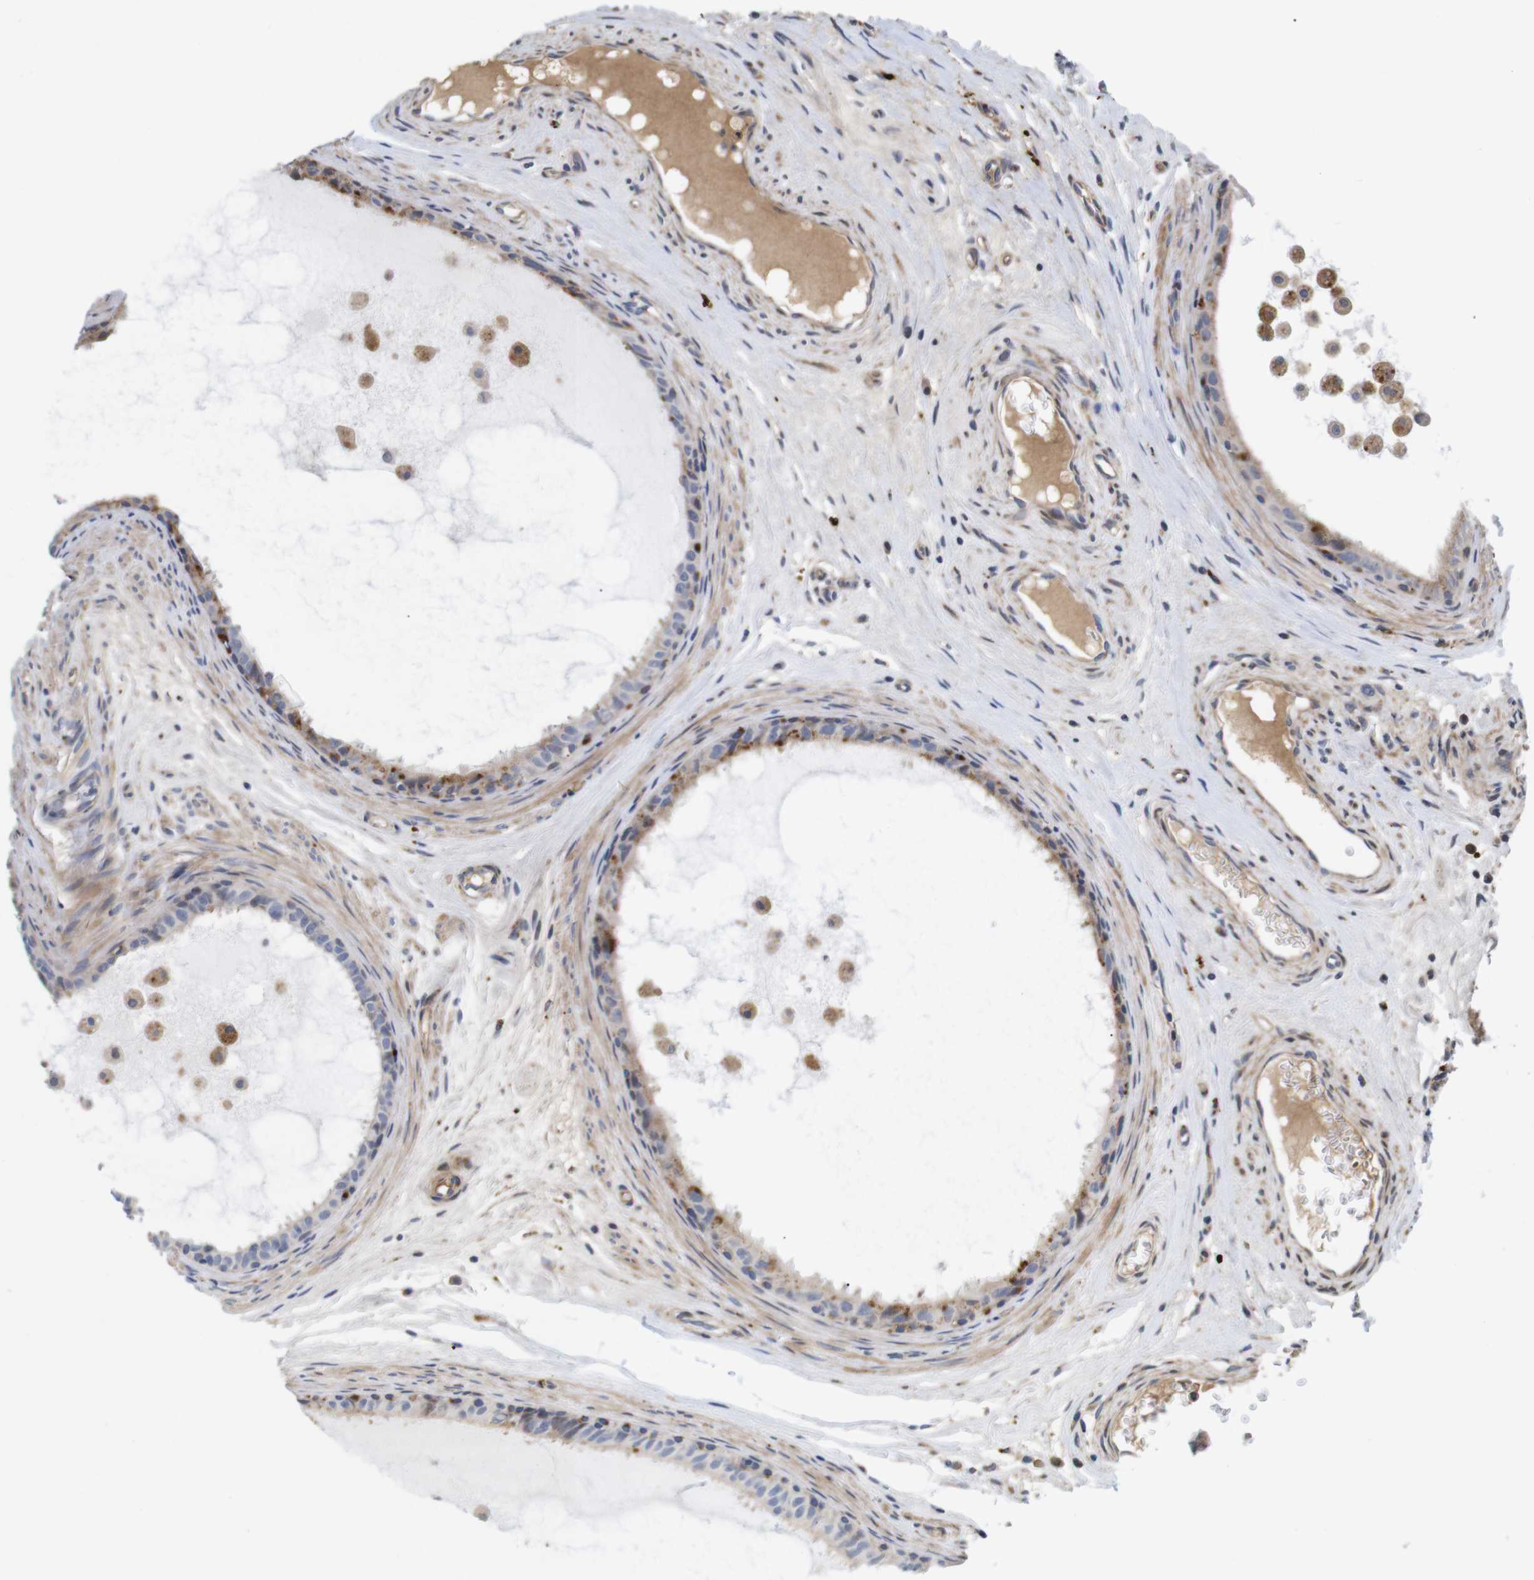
{"staining": {"intensity": "moderate", "quantity": ">75%", "location": "cytoplasmic/membranous"}, "tissue": "epididymis", "cell_type": "Glandular cells", "image_type": "normal", "snomed": [{"axis": "morphology", "description": "Normal tissue, NOS"}, {"axis": "morphology", "description": "Inflammation, NOS"}, {"axis": "topography", "description": "Epididymis"}], "caption": "Benign epididymis demonstrates moderate cytoplasmic/membranous positivity in about >75% of glandular cells.", "gene": "SPRY3", "patient": {"sex": "male", "age": 85}}